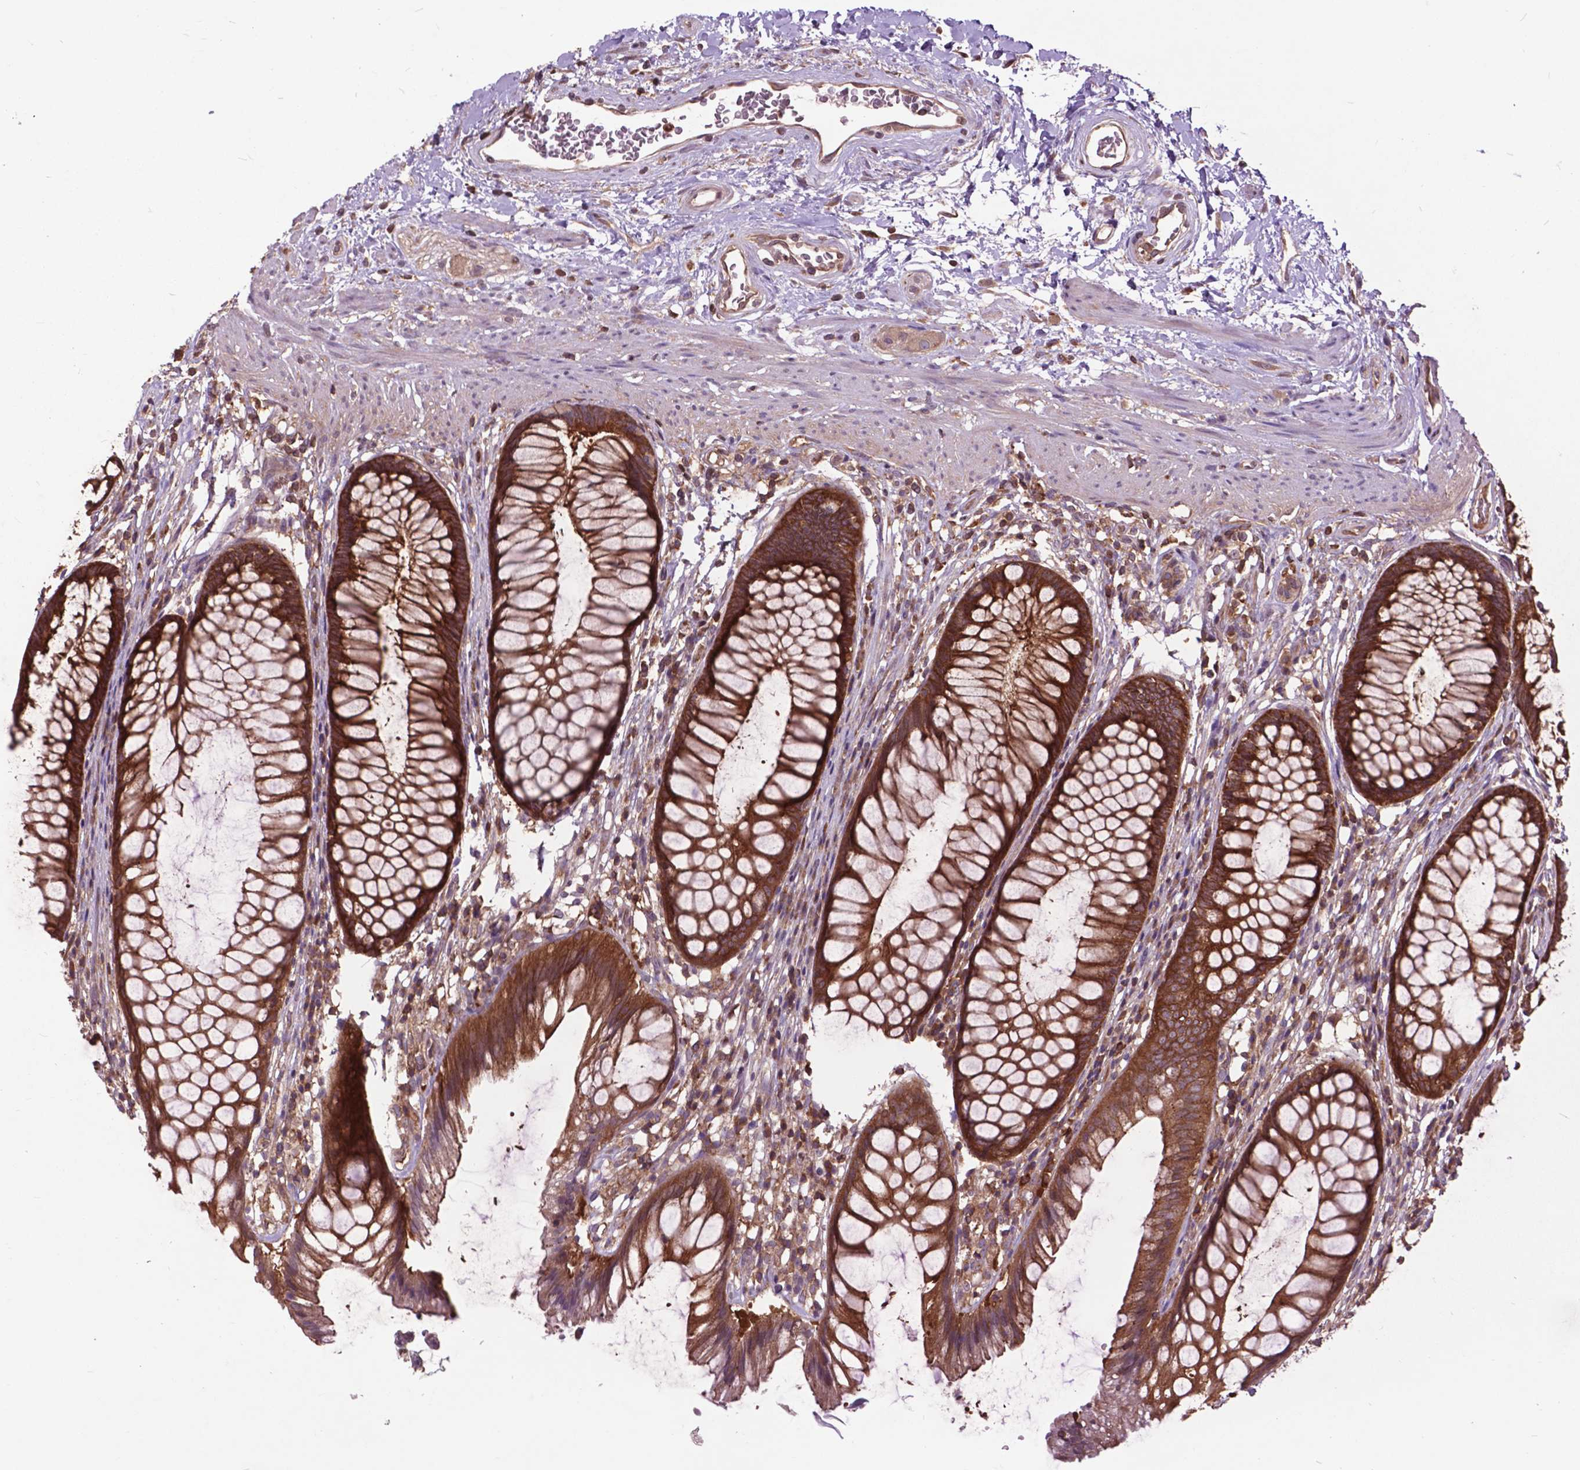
{"staining": {"intensity": "strong", "quantity": ">75%", "location": "cytoplasmic/membranous"}, "tissue": "rectum", "cell_type": "Glandular cells", "image_type": "normal", "snomed": [{"axis": "morphology", "description": "Normal tissue, NOS"}, {"axis": "topography", "description": "Smooth muscle"}, {"axis": "topography", "description": "Rectum"}], "caption": "Immunohistochemical staining of unremarkable human rectum exhibits high levels of strong cytoplasmic/membranous expression in approximately >75% of glandular cells.", "gene": "ARAF", "patient": {"sex": "male", "age": 53}}